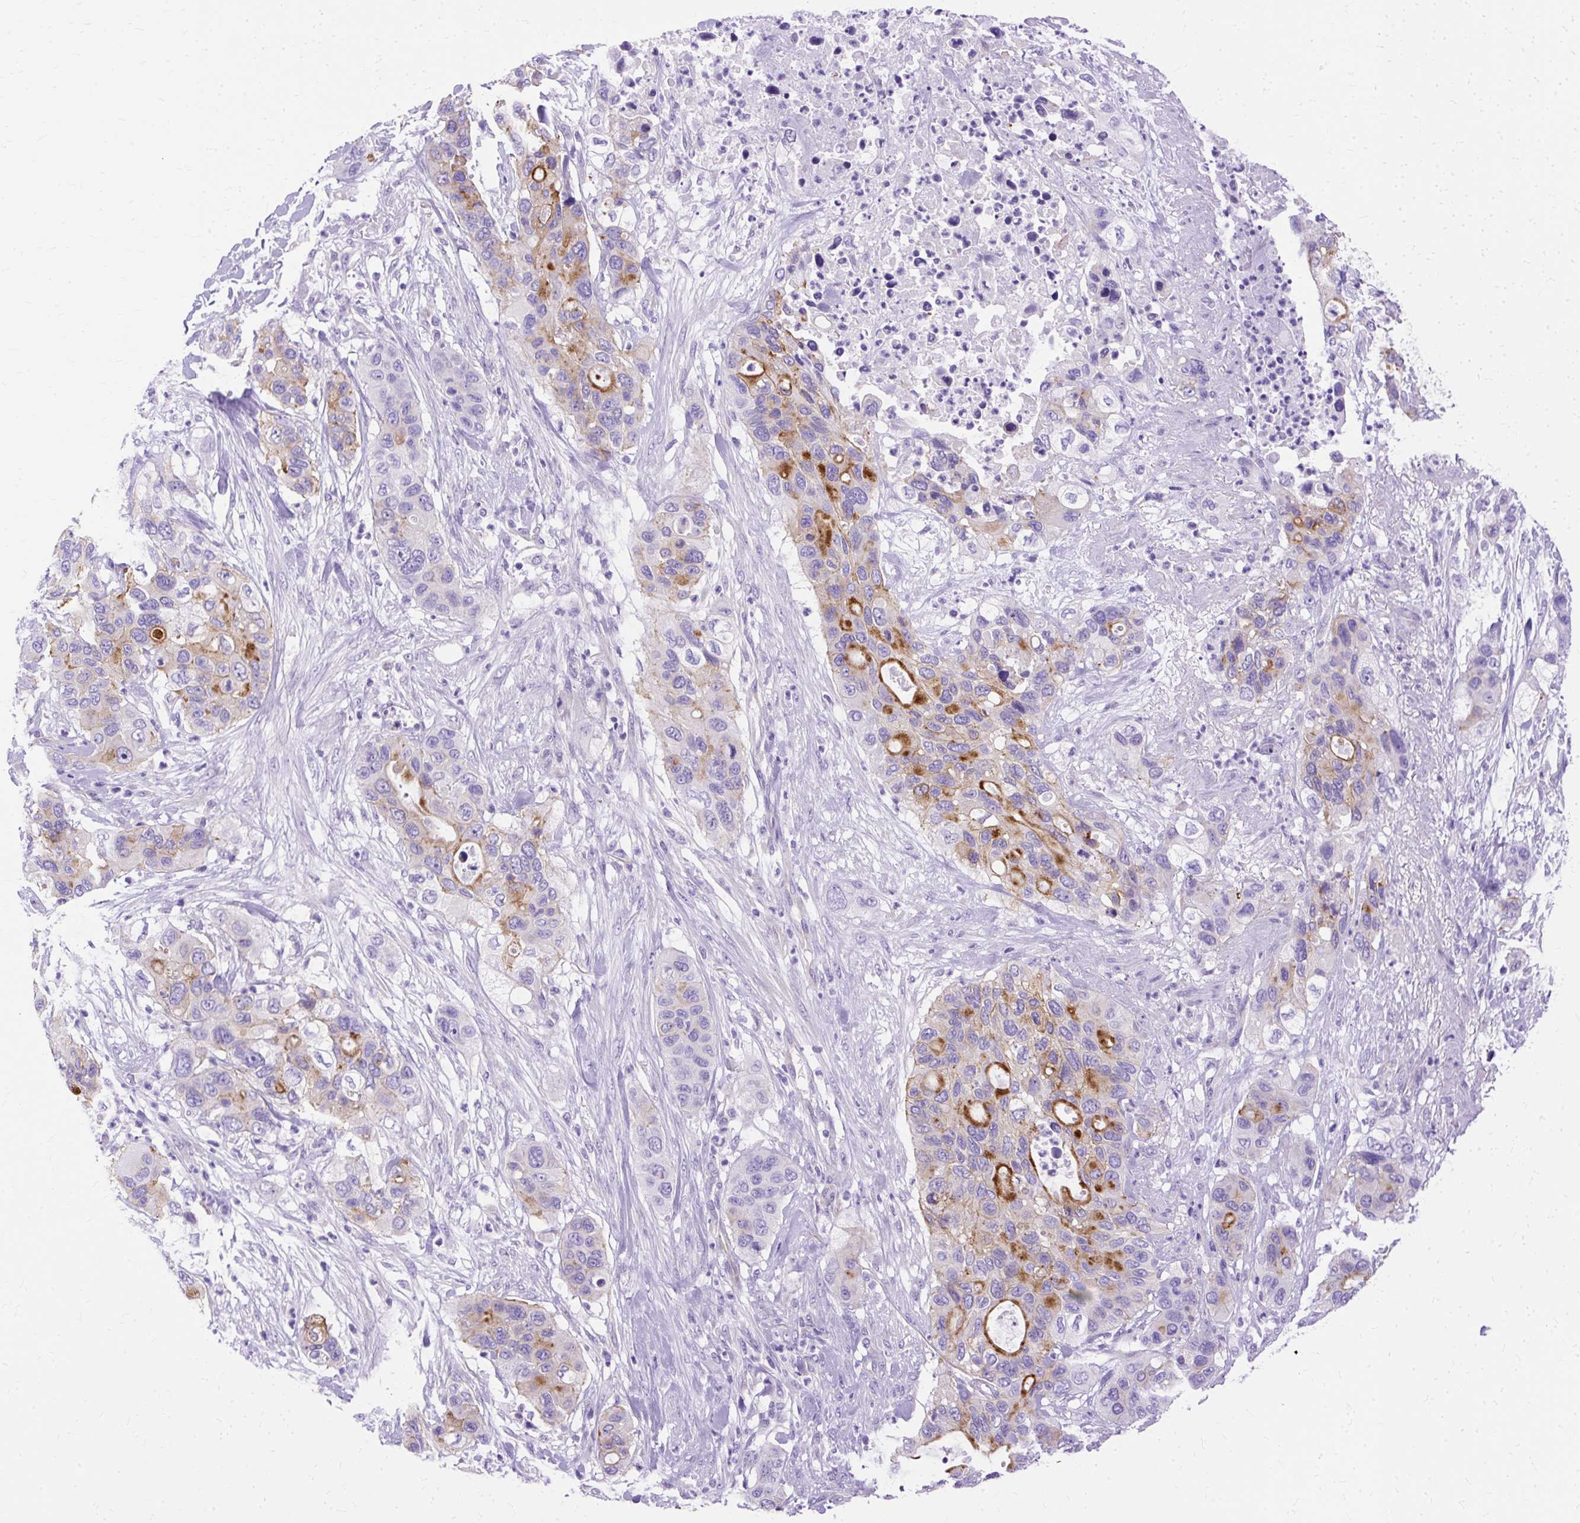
{"staining": {"intensity": "strong", "quantity": "<25%", "location": "cytoplasmic/membranous"}, "tissue": "pancreatic cancer", "cell_type": "Tumor cells", "image_type": "cancer", "snomed": [{"axis": "morphology", "description": "Adenocarcinoma, NOS"}, {"axis": "topography", "description": "Pancreas"}], "caption": "Pancreatic cancer stained with a brown dye reveals strong cytoplasmic/membranous positive positivity in approximately <25% of tumor cells.", "gene": "MYO6", "patient": {"sex": "female", "age": 71}}